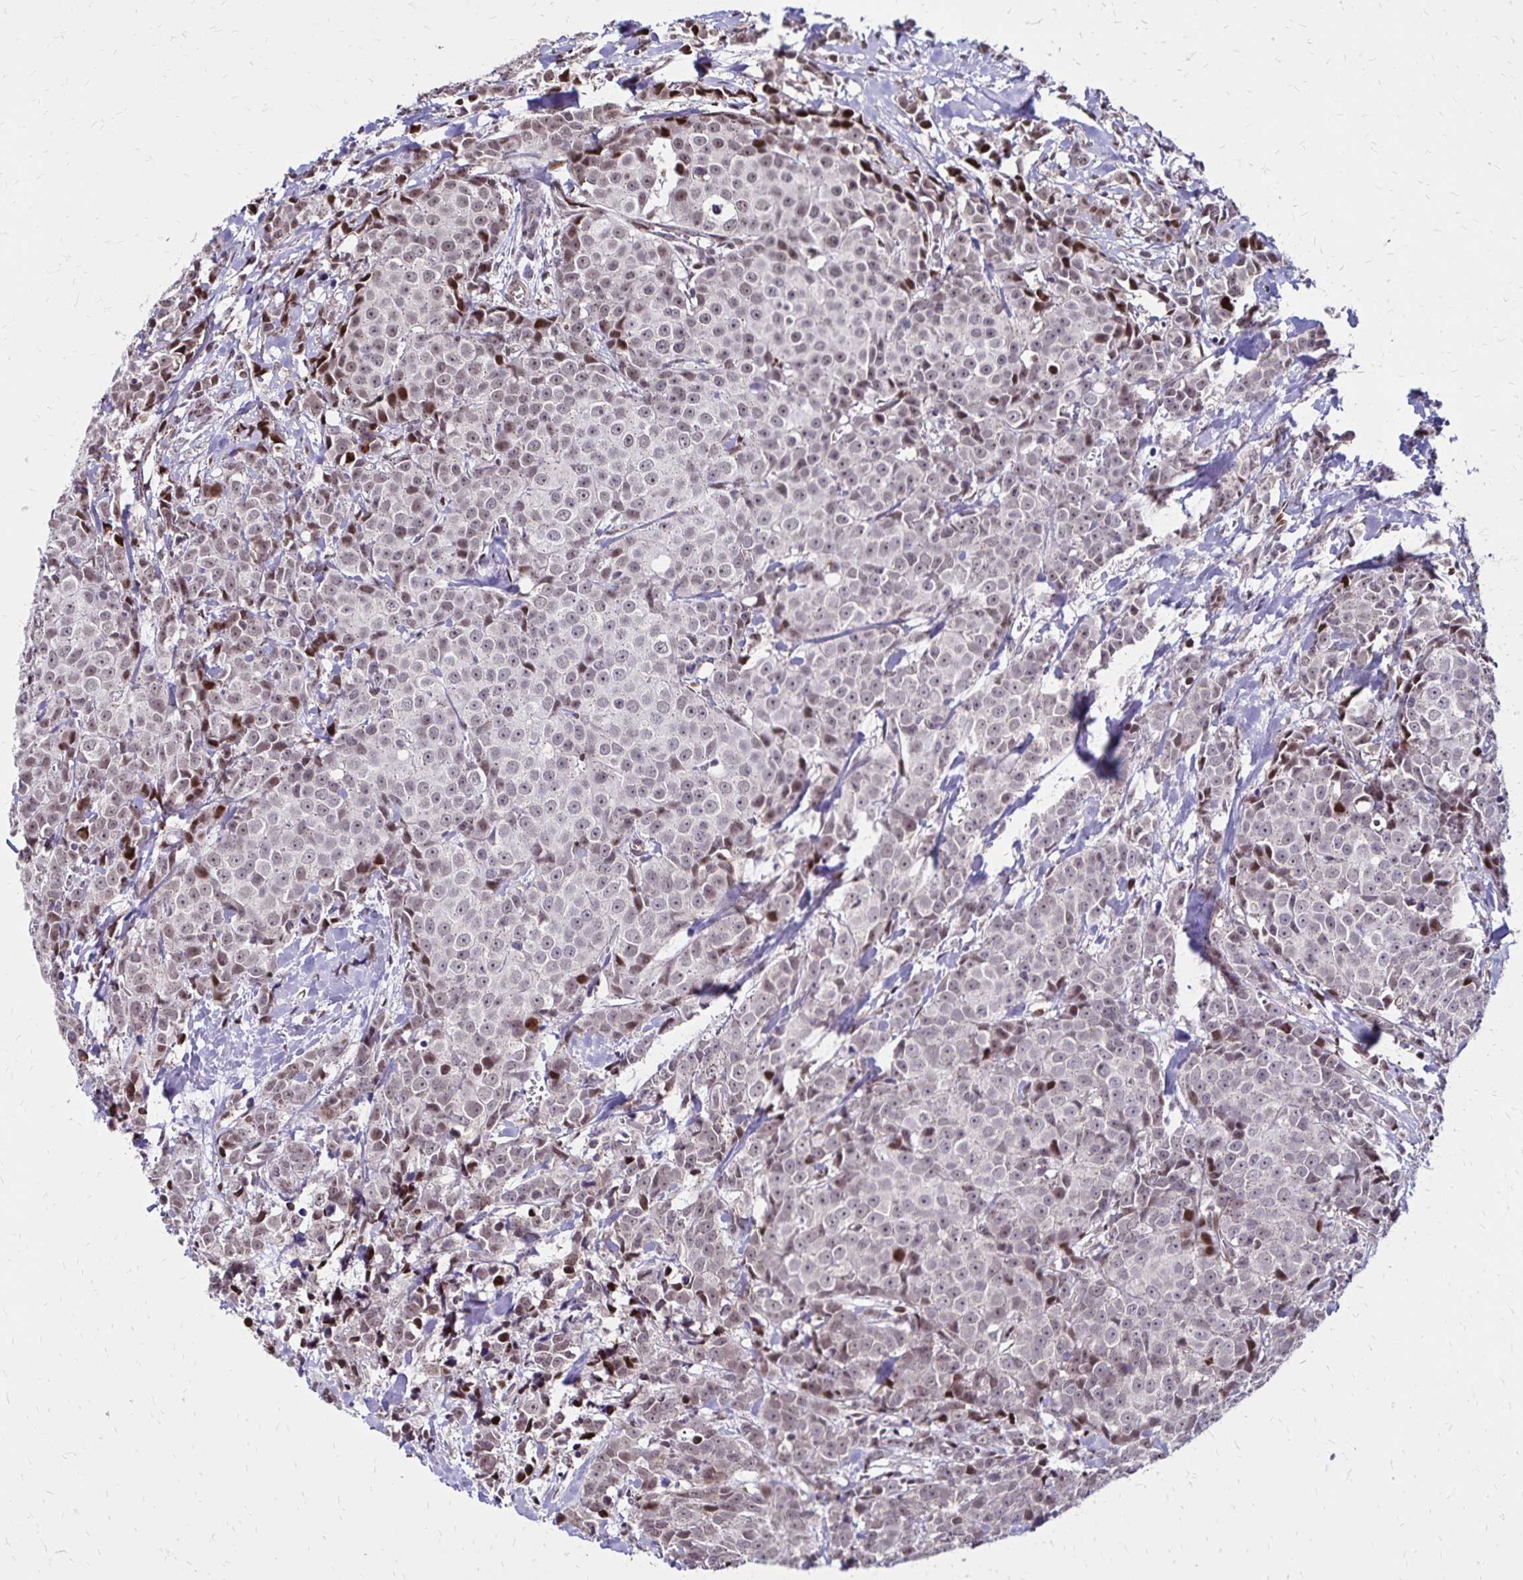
{"staining": {"intensity": "weak", "quantity": ">75%", "location": "nuclear"}, "tissue": "breast cancer", "cell_type": "Tumor cells", "image_type": "cancer", "snomed": [{"axis": "morphology", "description": "Duct carcinoma"}, {"axis": "topography", "description": "Breast"}], "caption": "Breast cancer (infiltrating ductal carcinoma) stained with a protein marker displays weak staining in tumor cells.", "gene": "TOB1", "patient": {"sex": "female", "age": 80}}